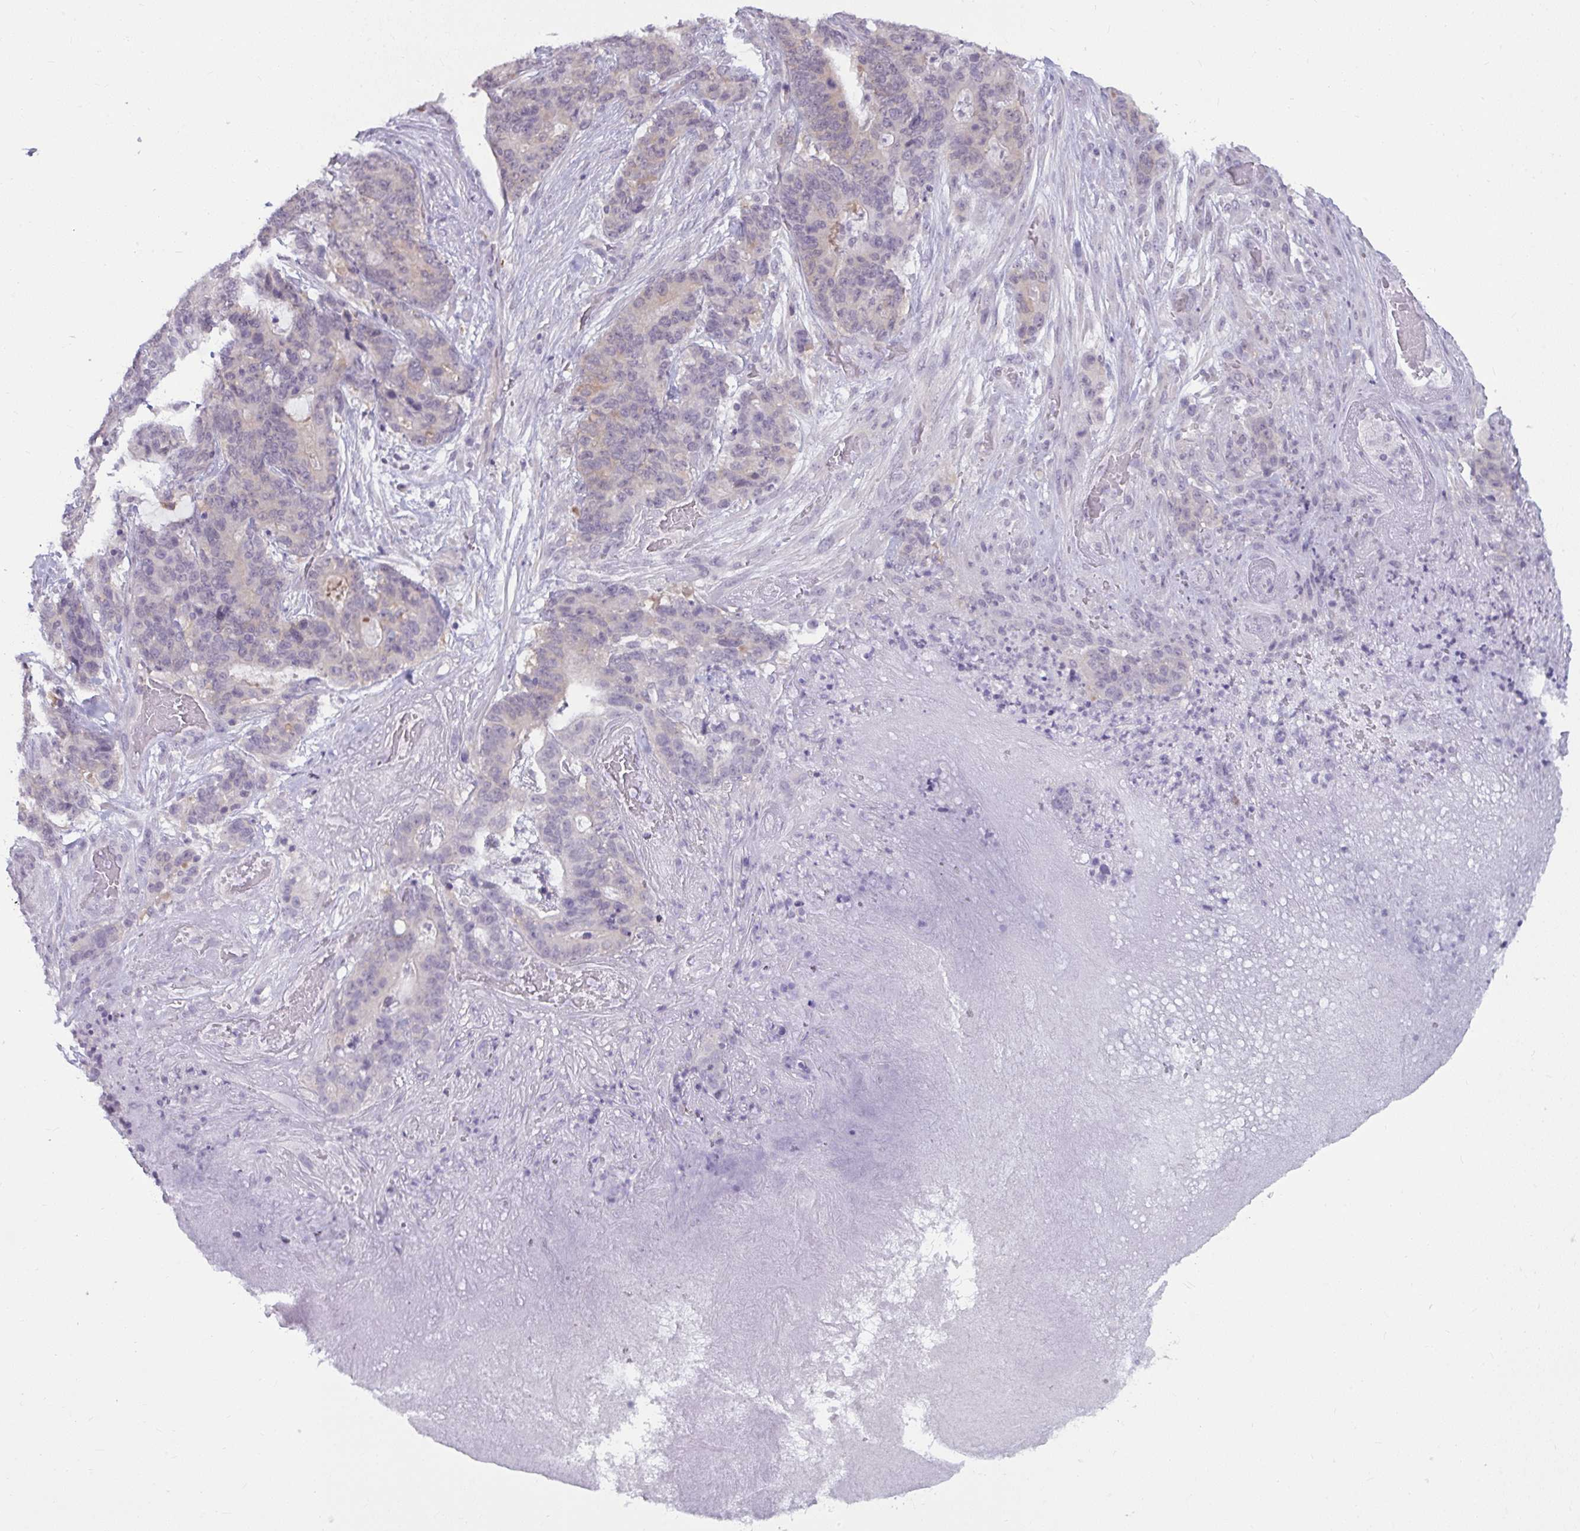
{"staining": {"intensity": "negative", "quantity": "none", "location": "none"}, "tissue": "stomach cancer", "cell_type": "Tumor cells", "image_type": "cancer", "snomed": [{"axis": "morphology", "description": "Normal tissue, NOS"}, {"axis": "morphology", "description": "Adenocarcinoma, NOS"}, {"axis": "topography", "description": "Stomach"}], "caption": "There is no significant staining in tumor cells of adenocarcinoma (stomach). The staining was performed using DAB to visualize the protein expression in brown, while the nuclei were stained in blue with hematoxylin (Magnification: 20x).", "gene": "TBC1D4", "patient": {"sex": "female", "age": 64}}